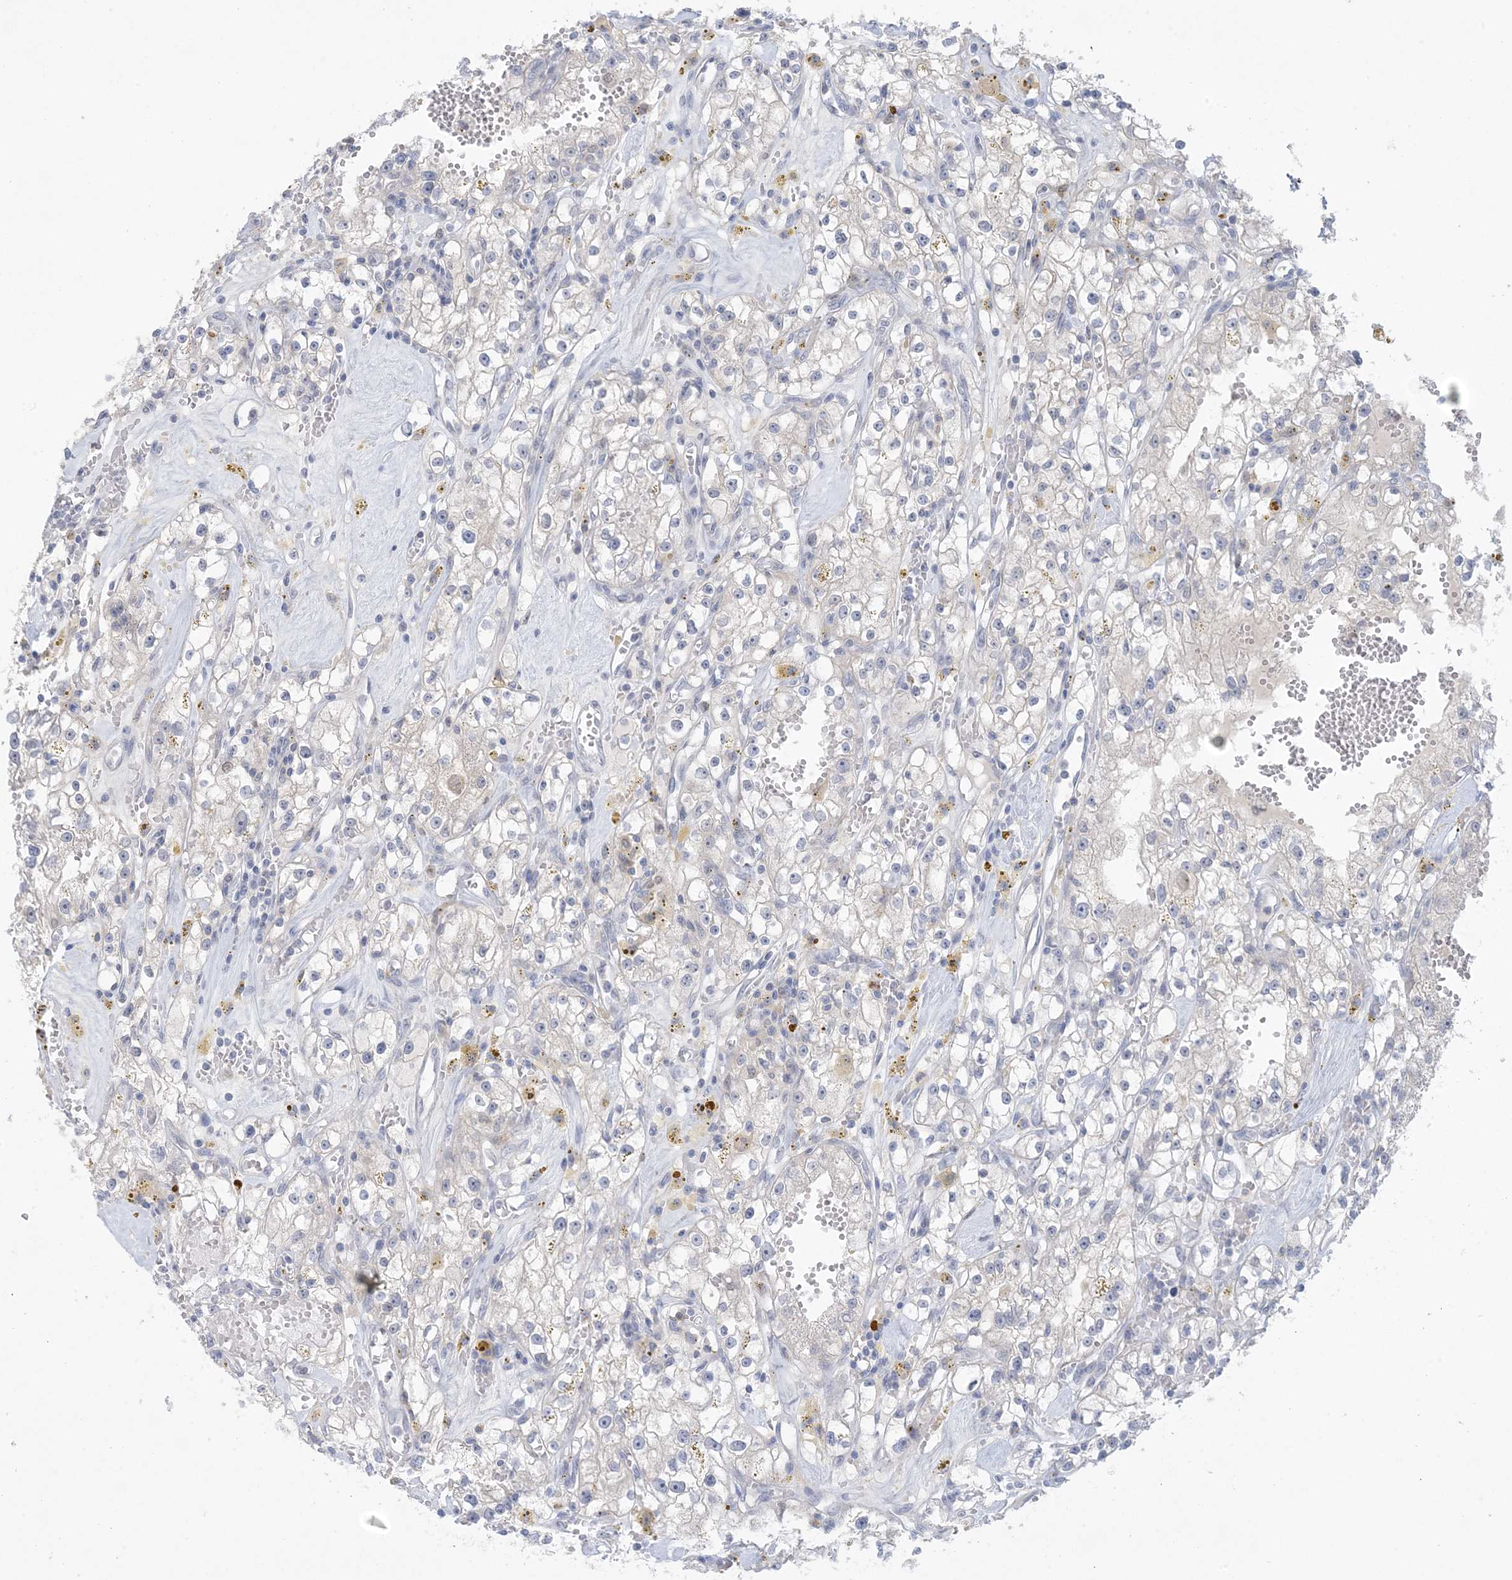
{"staining": {"intensity": "negative", "quantity": "none", "location": "none"}, "tissue": "renal cancer", "cell_type": "Tumor cells", "image_type": "cancer", "snomed": [{"axis": "morphology", "description": "Adenocarcinoma, NOS"}, {"axis": "topography", "description": "Kidney"}], "caption": "Renal adenocarcinoma was stained to show a protein in brown. There is no significant expression in tumor cells.", "gene": "HMGCS1", "patient": {"sex": "male", "age": 56}}